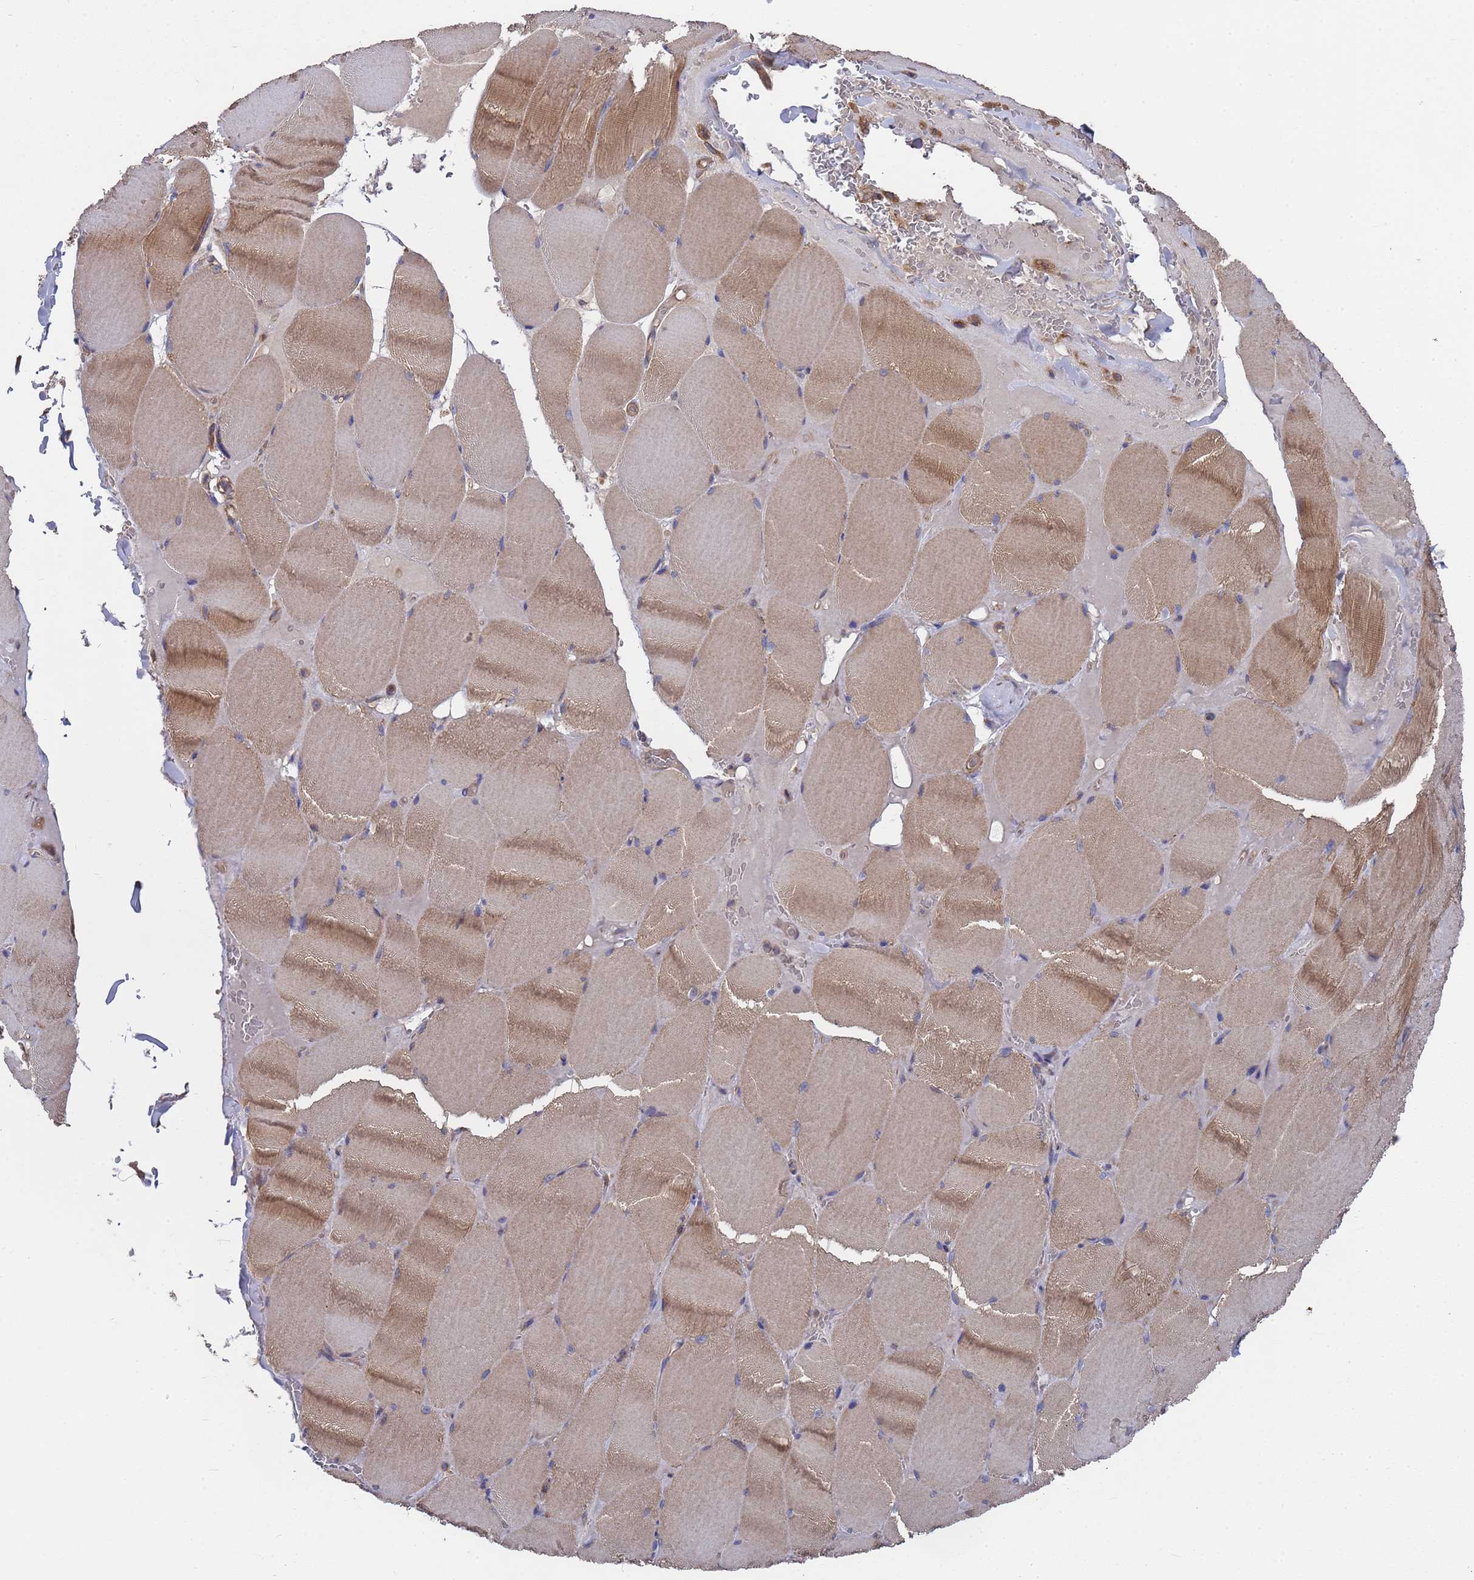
{"staining": {"intensity": "moderate", "quantity": "25%-75%", "location": "cytoplasmic/membranous"}, "tissue": "skeletal muscle", "cell_type": "Myocytes", "image_type": "normal", "snomed": [{"axis": "morphology", "description": "Normal tissue, NOS"}, {"axis": "topography", "description": "Skeletal muscle"}, {"axis": "topography", "description": "Head-Neck"}], "caption": "An immunohistochemistry micrograph of normal tissue is shown. Protein staining in brown highlights moderate cytoplasmic/membranous positivity in skeletal muscle within myocytes. (brown staining indicates protein expression, while blue staining denotes nuclei).", "gene": "PYCR1", "patient": {"sex": "male", "age": 66}}